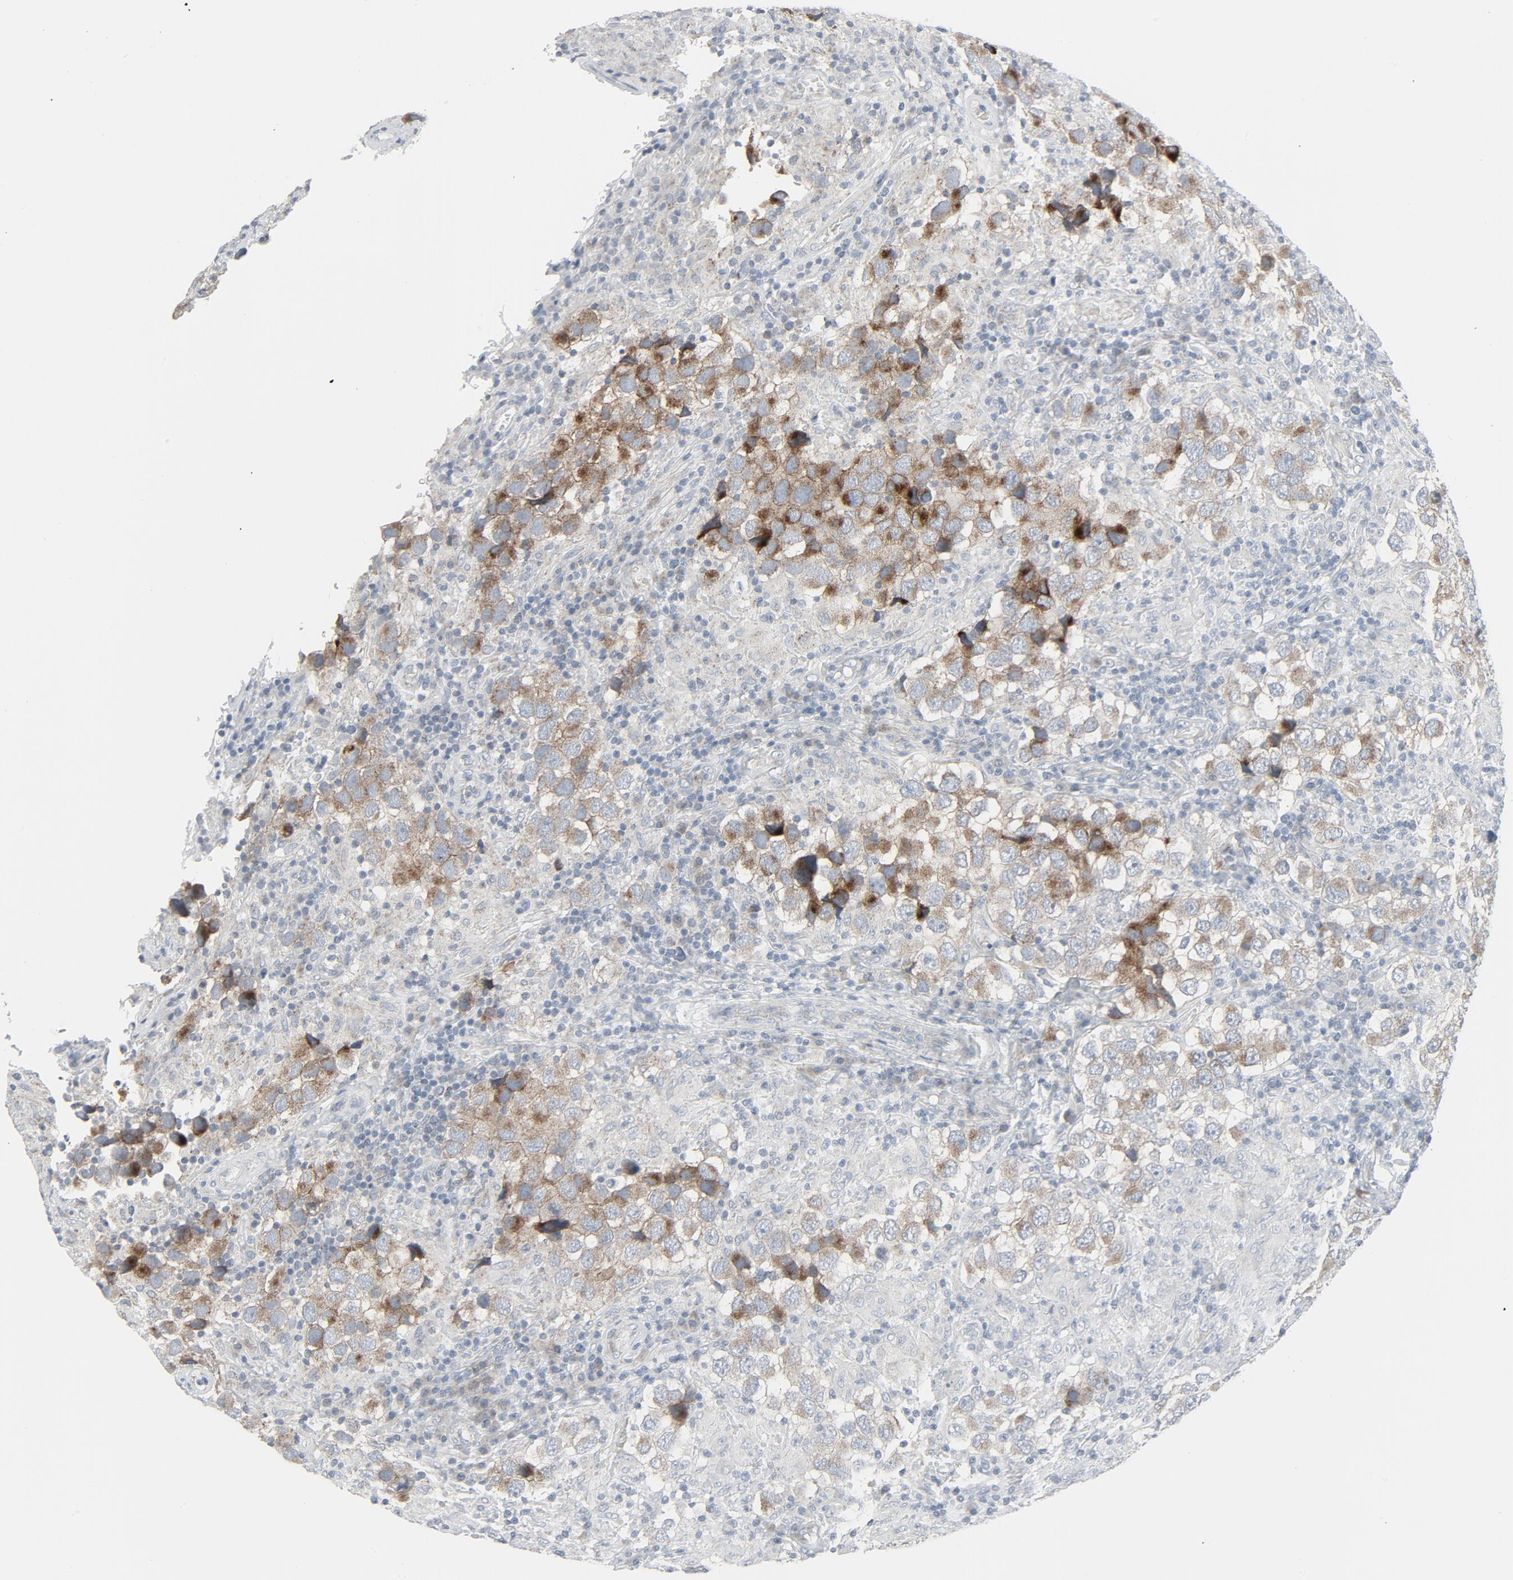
{"staining": {"intensity": "moderate", "quantity": "25%-75%", "location": "cytoplasmic/membranous"}, "tissue": "testis cancer", "cell_type": "Tumor cells", "image_type": "cancer", "snomed": [{"axis": "morphology", "description": "Carcinoma, Embryonal, NOS"}, {"axis": "topography", "description": "Testis"}], "caption": "Protein expression analysis of human testis cancer (embryonal carcinoma) reveals moderate cytoplasmic/membranous positivity in about 25%-75% of tumor cells. Nuclei are stained in blue.", "gene": "FGFR3", "patient": {"sex": "male", "age": 21}}